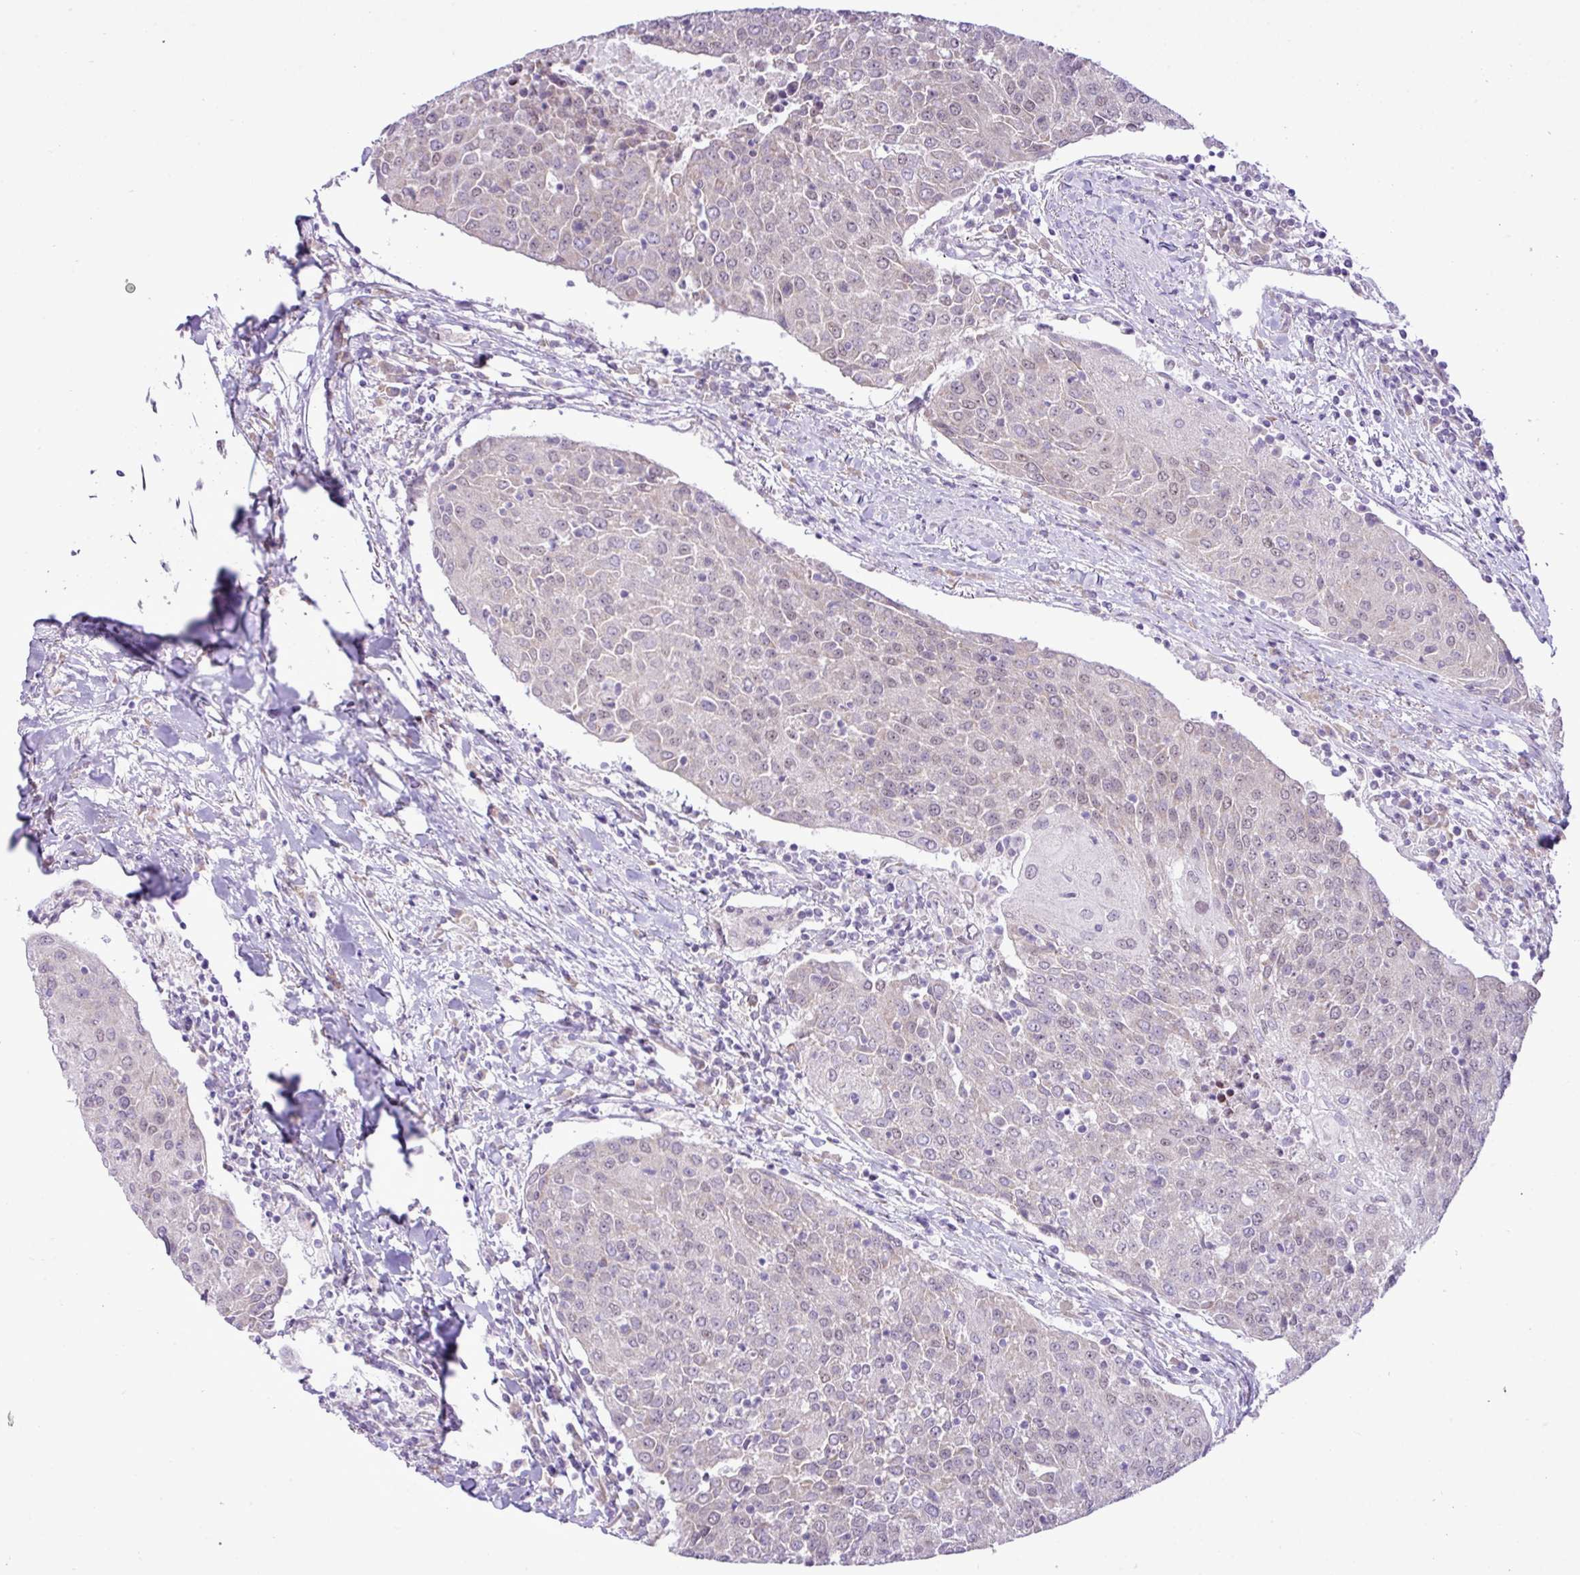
{"staining": {"intensity": "negative", "quantity": "none", "location": "none"}, "tissue": "urothelial cancer", "cell_type": "Tumor cells", "image_type": "cancer", "snomed": [{"axis": "morphology", "description": "Urothelial carcinoma, High grade"}, {"axis": "topography", "description": "Urinary bladder"}], "caption": "This is an immunohistochemistry histopathology image of human high-grade urothelial carcinoma. There is no staining in tumor cells.", "gene": "ELOA2", "patient": {"sex": "female", "age": 85}}